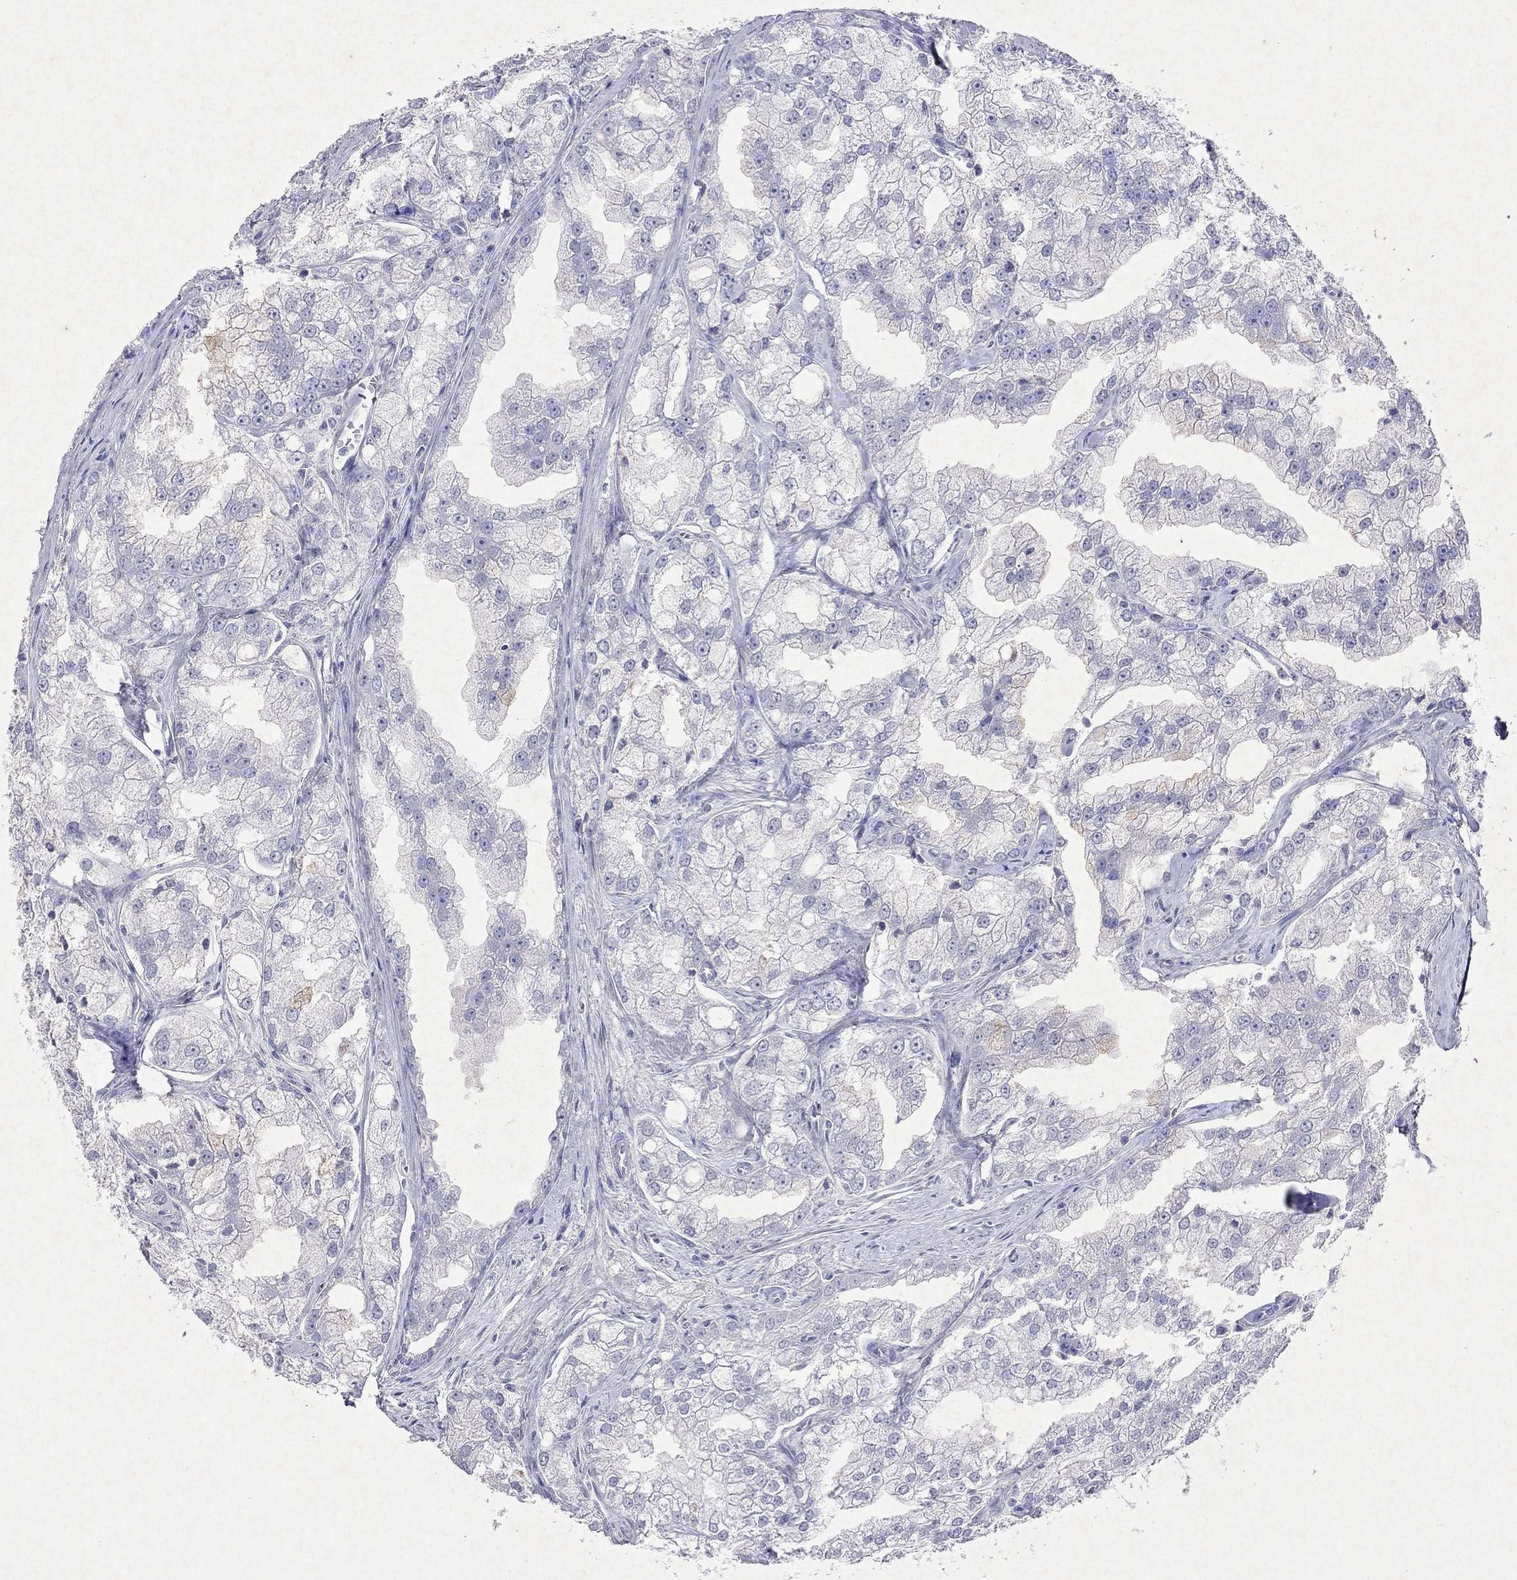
{"staining": {"intensity": "negative", "quantity": "none", "location": "none"}, "tissue": "prostate cancer", "cell_type": "Tumor cells", "image_type": "cancer", "snomed": [{"axis": "morphology", "description": "Adenocarcinoma, NOS"}, {"axis": "topography", "description": "Prostate"}], "caption": "Tumor cells are negative for brown protein staining in prostate cancer. (Immunohistochemistry (ihc), brightfield microscopy, high magnification).", "gene": "ARMC12", "patient": {"sex": "male", "age": 70}}